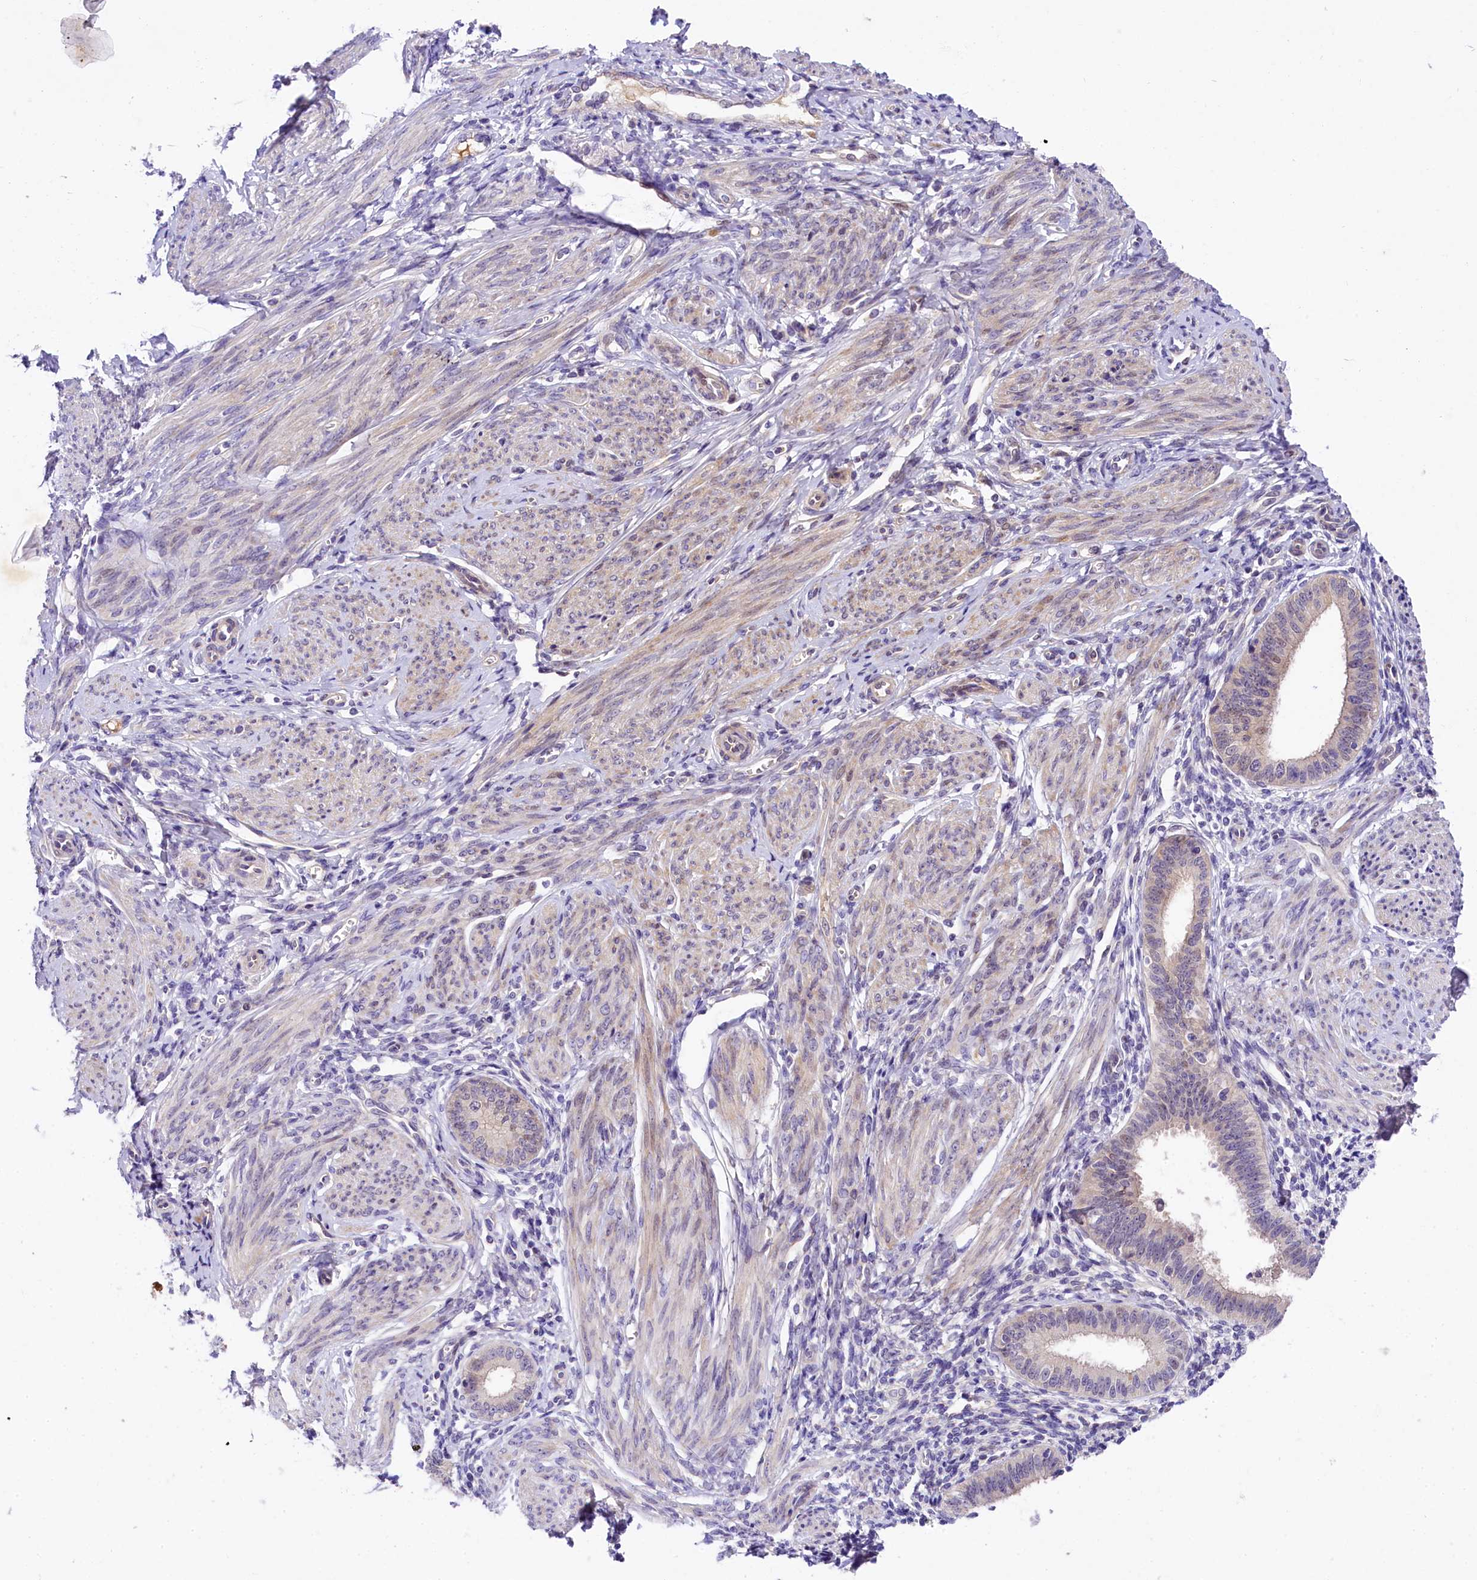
{"staining": {"intensity": "negative", "quantity": "none", "location": "none"}, "tissue": "endometrium", "cell_type": "Cells in endometrial stroma", "image_type": "normal", "snomed": [{"axis": "morphology", "description": "Normal tissue, NOS"}, {"axis": "topography", "description": "Uterus"}, {"axis": "topography", "description": "Endometrium"}], "caption": "Cells in endometrial stroma show no significant protein expression in benign endometrium.", "gene": "UBXN6", "patient": {"sex": "female", "age": 48}}